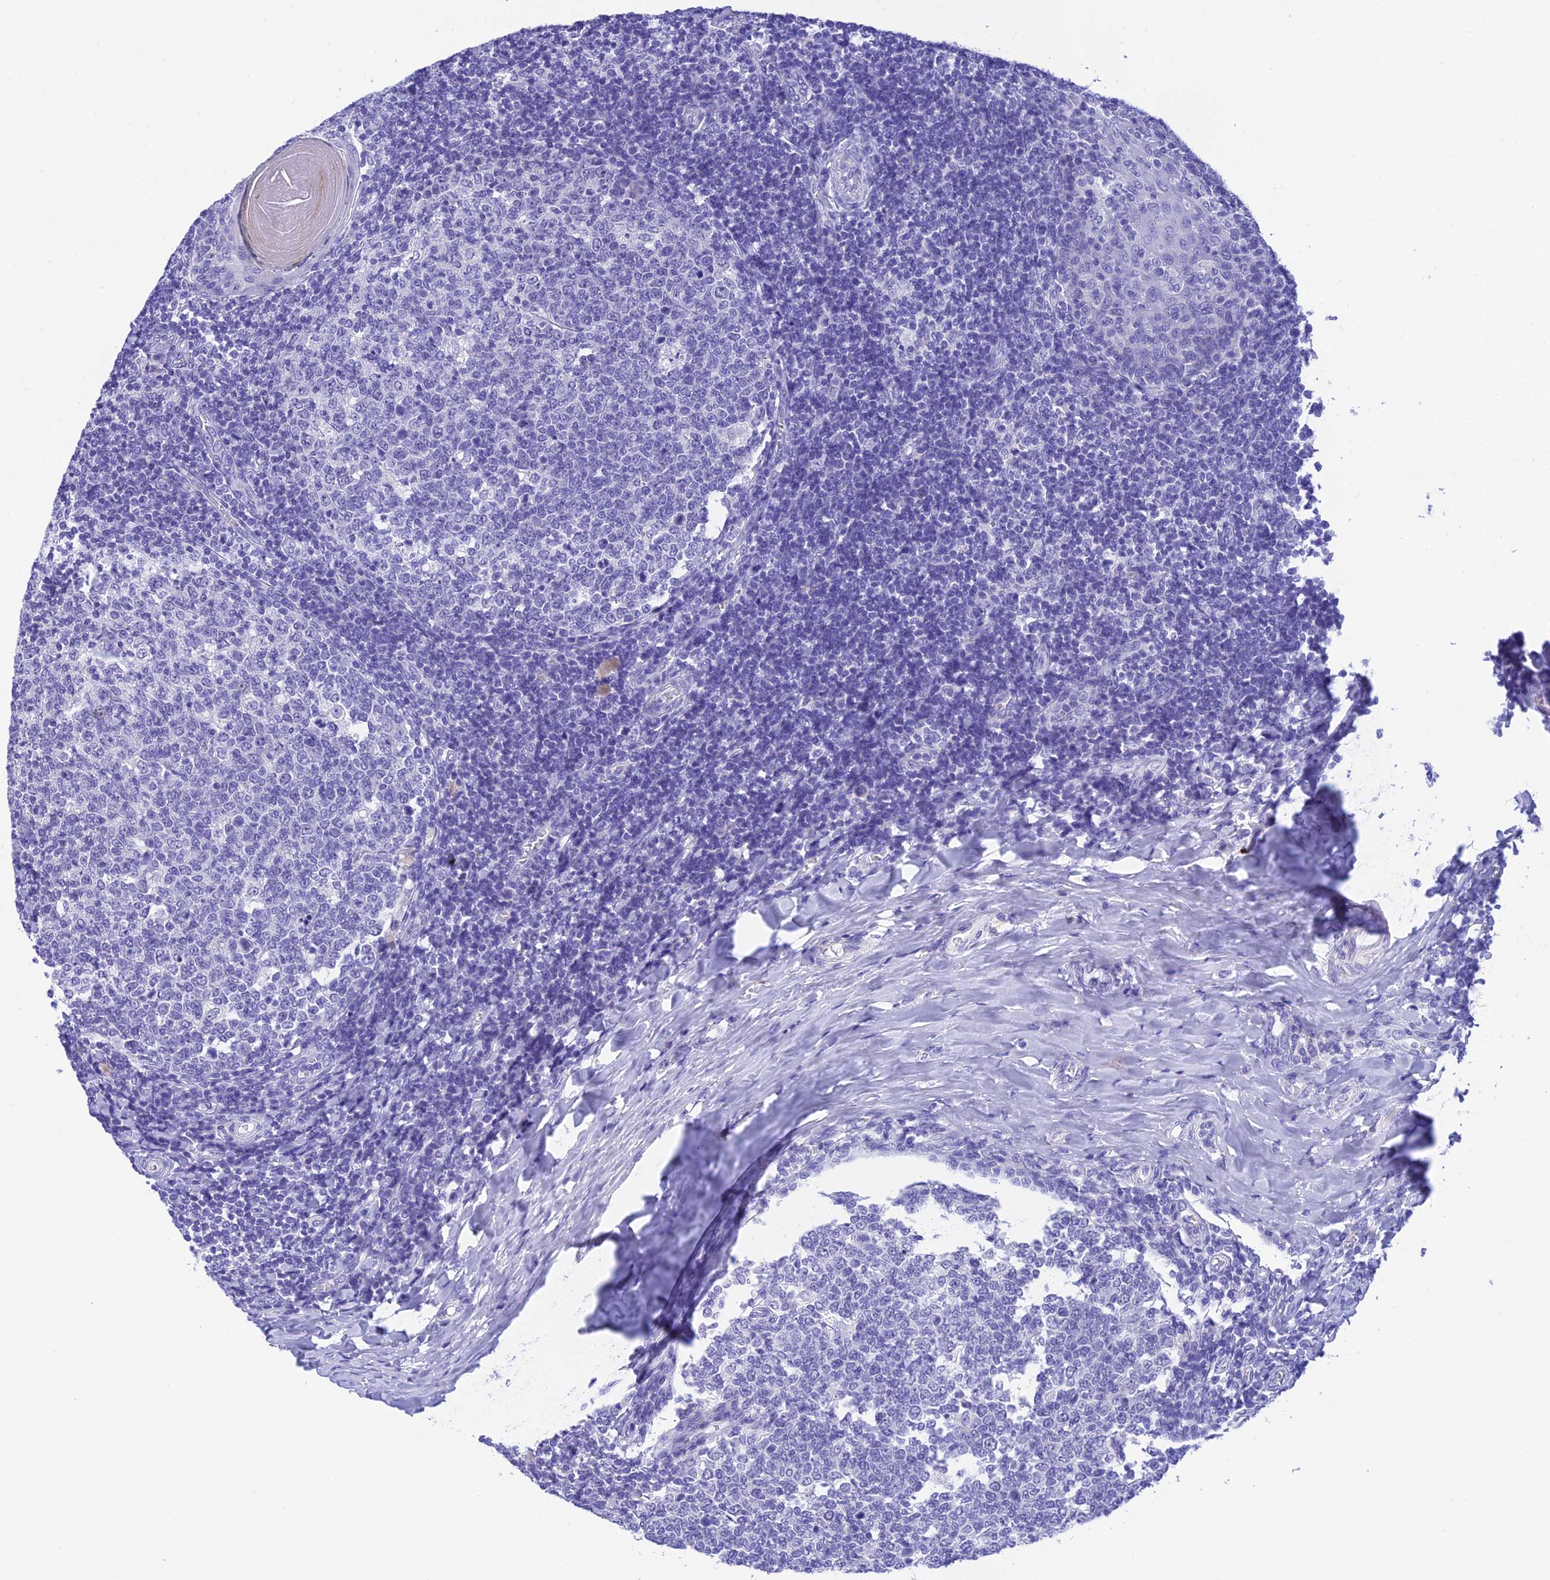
{"staining": {"intensity": "negative", "quantity": "none", "location": "none"}, "tissue": "tonsil", "cell_type": "Germinal center cells", "image_type": "normal", "snomed": [{"axis": "morphology", "description": "Normal tissue, NOS"}, {"axis": "topography", "description": "Tonsil"}], "caption": "IHC photomicrograph of unremarkable tonsil: human tonsil stained with DAB shows no significant protein expression in germinal center cells. (Immunohistochemistry (ihc), brightfield microscopy, high magnification).", "gene": "KDELR3", "patient": {"sex": "female", "age": 19}}